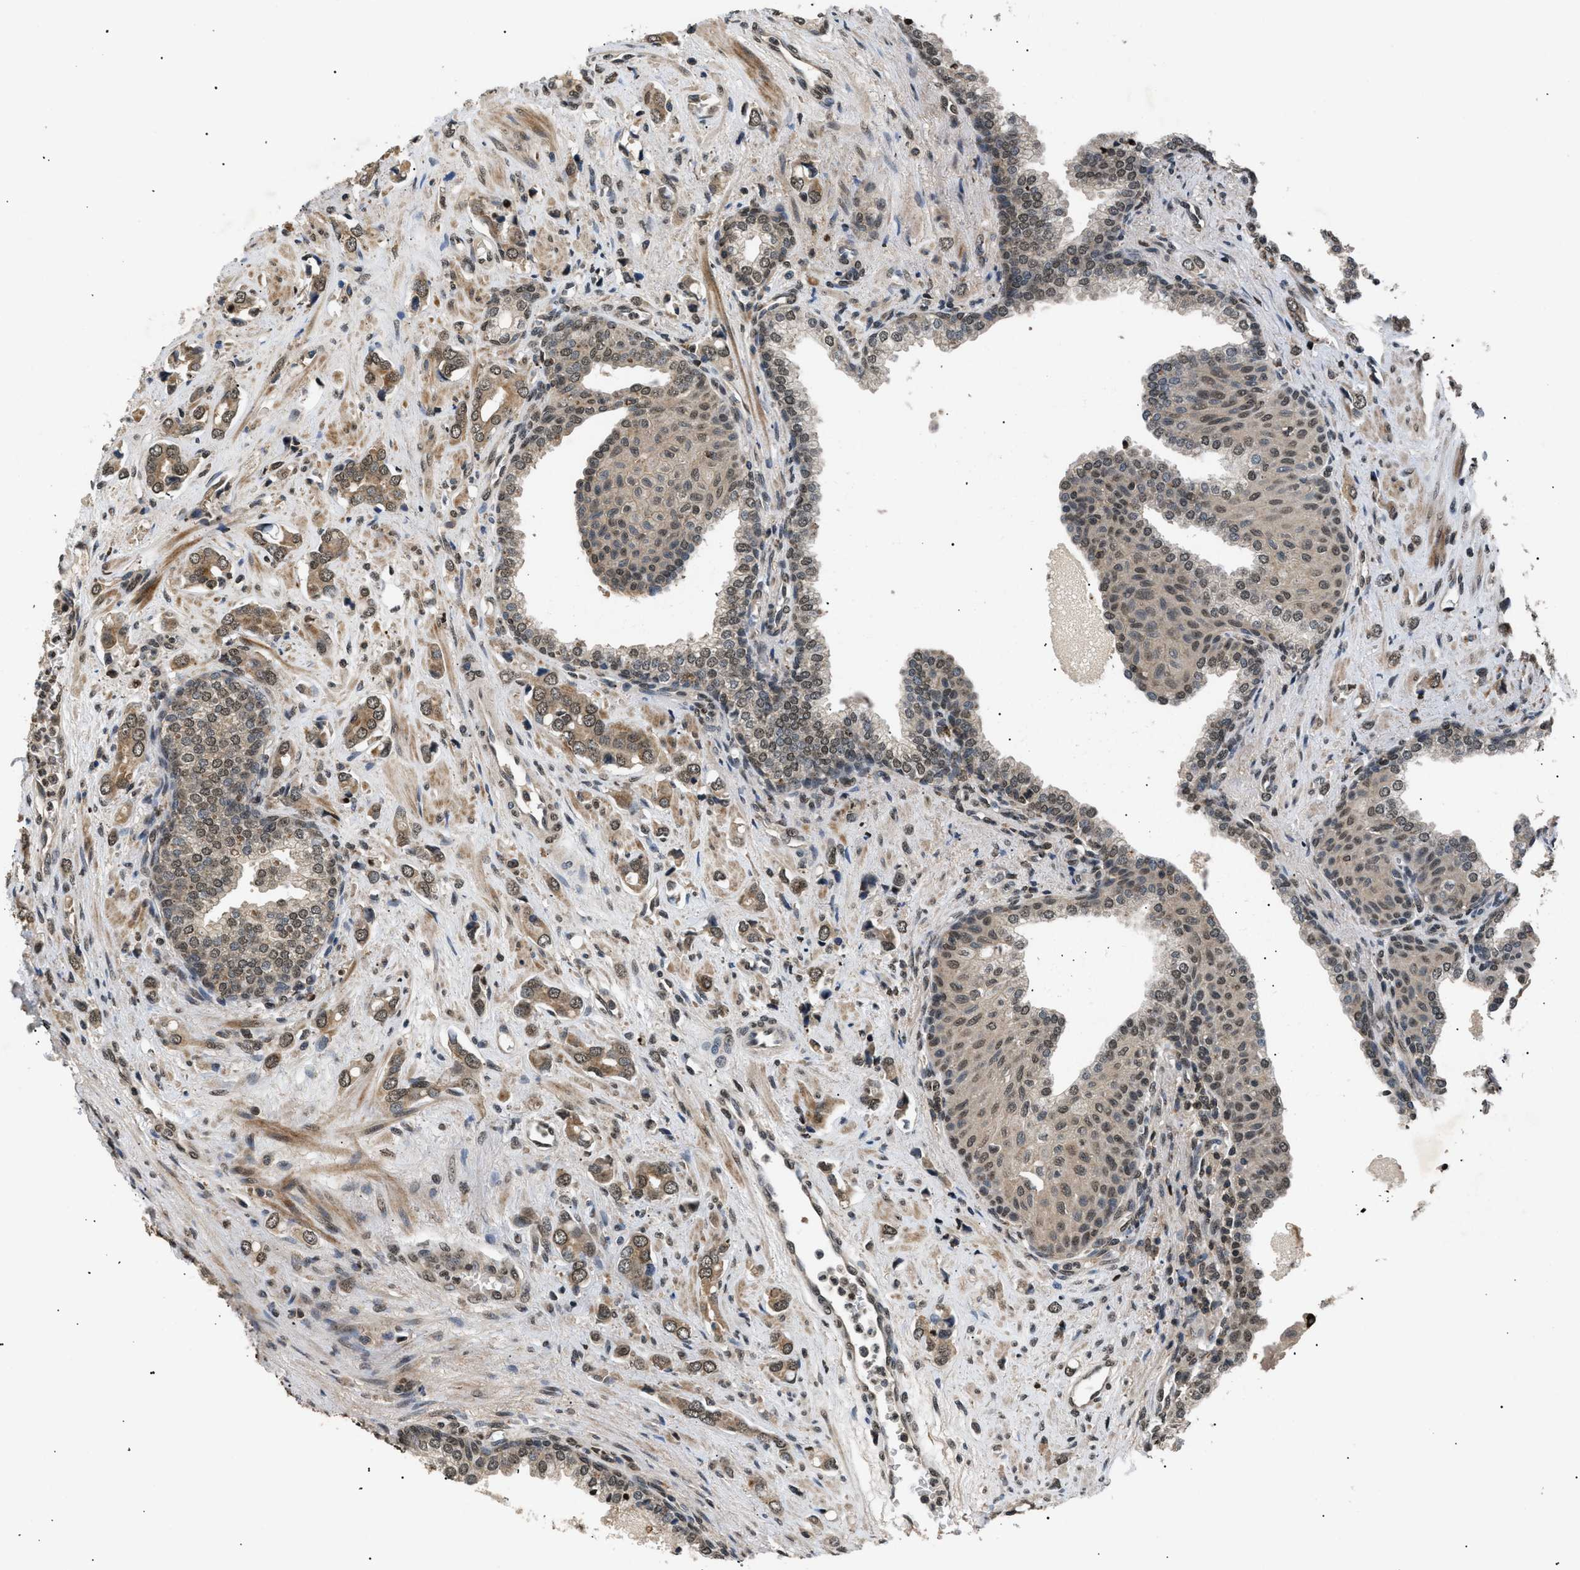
{"staining": {"intensity": "moderate", "quantity": ">75%", "location": "cytoplasmic/membranous,nuclear"}, "tissue": "prostate cancer", "cell_type": "Tumor cells", "image_type": "cancer", "snomed": [{"axis": "morphology", "description": "Adenocarcinoma, High grade"}, {"axis": "topography", "description": "Prostate"}], "caption": "A photomicrograph of human prostate high-grade adenocarcinoma stained for a protein reveals moderate cytoplasmic/membranous and nuclear brown staining in tumor cells.", "gene": "RBM5", "patient": {"sex": "male", "age": 52}}